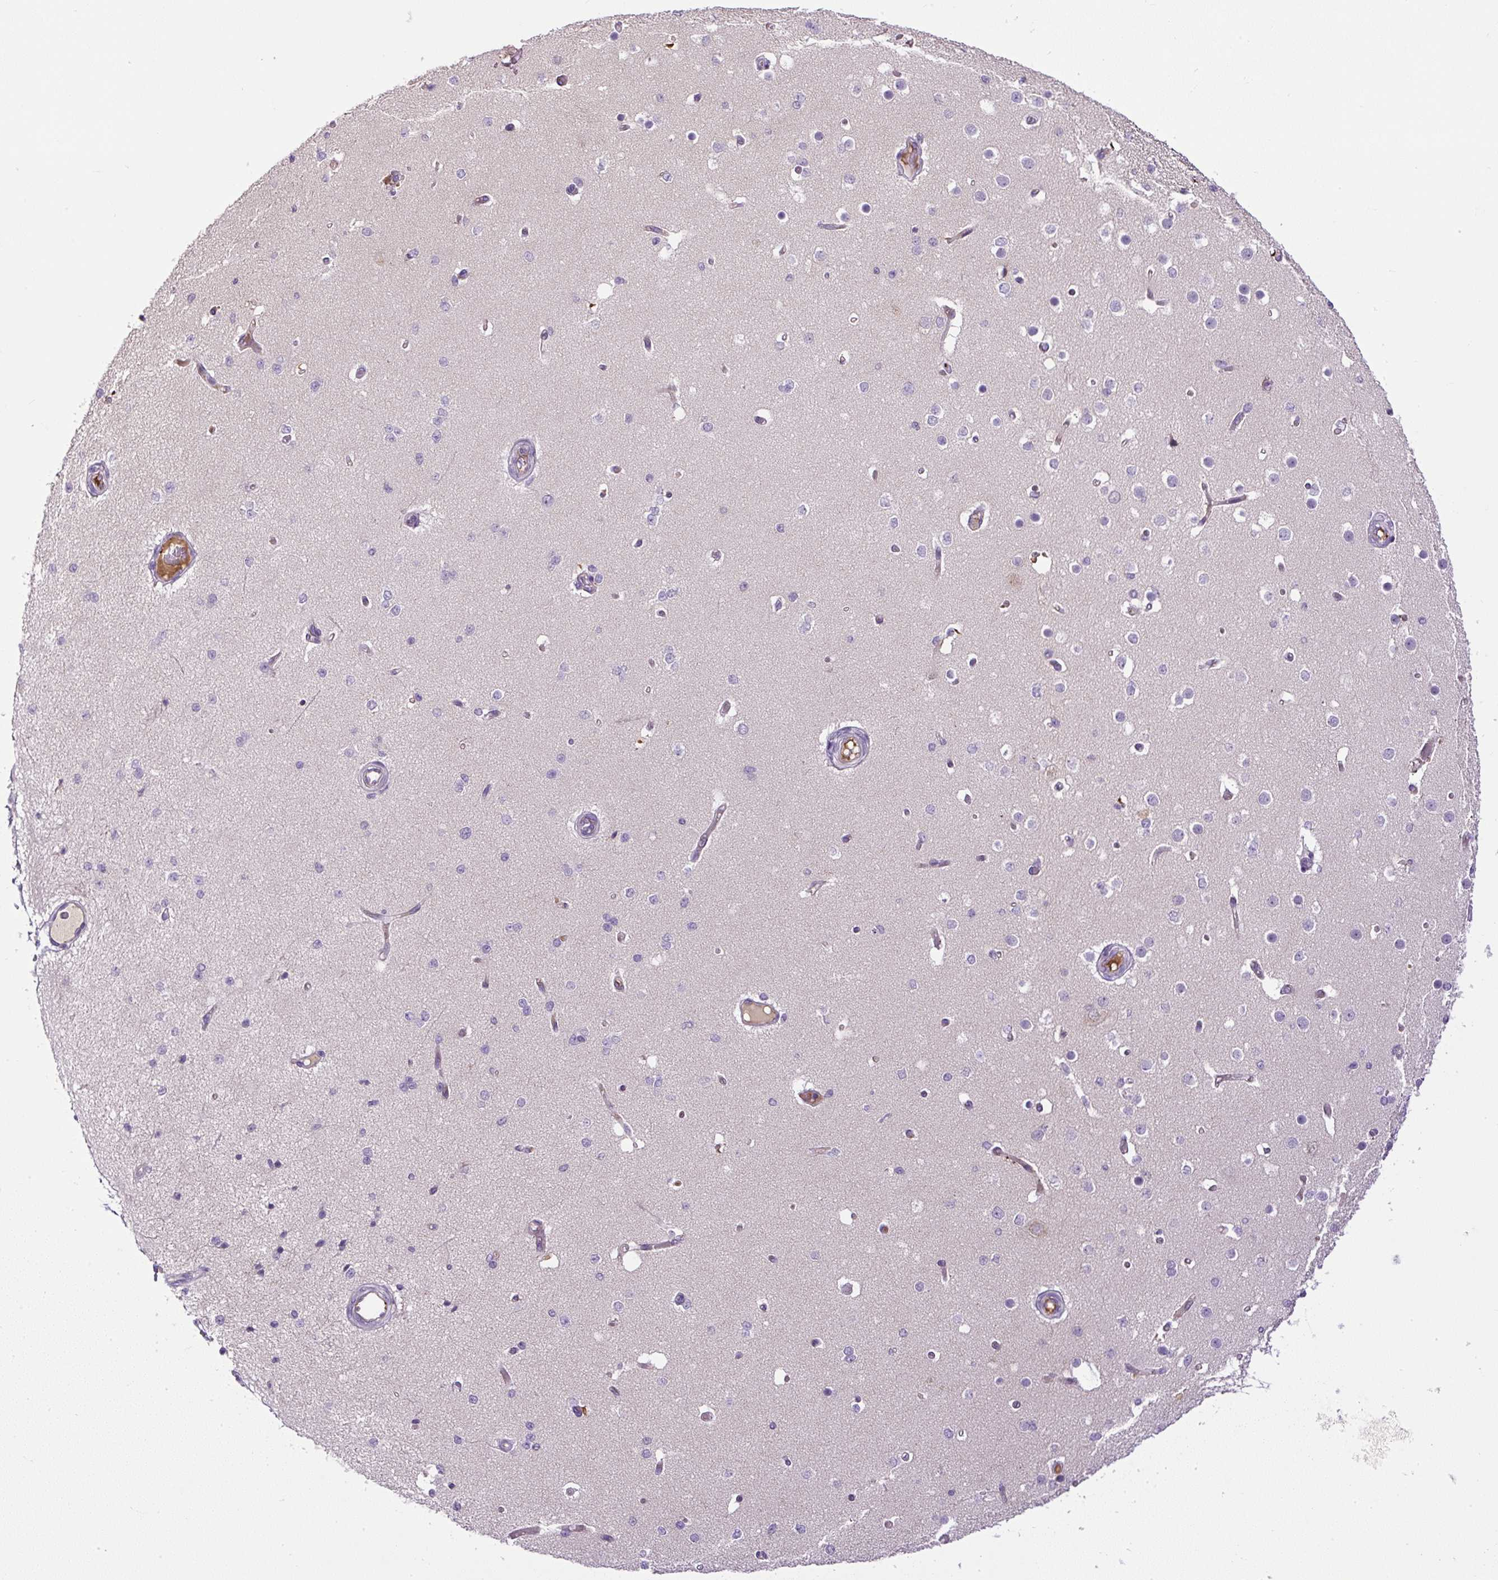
{"staining": {"intensity": "moderate", "quantity": "25%-75%", "location": "cytoplasmic/membranous"}, "tissue": "cerebral cortex", "cell_type": "Endothelial cells", "image_type": "normal", "snomed": [{"axis": "morphology", "description": "Normal tissue, NOS"}, {"axis": "morphology", "description": "Inflammation, NOS"}, {"axis": "topography", "description": "Cerebral cortex"}], "caption": "Cerebral cortex stained for a protein (brown) exhibits moderate cytoplasmic/membranous positive staining in about 25%-75% of endothelial cells.", "gene": "LEFTY1", "patient": {"sex": "male", "age": 6}}